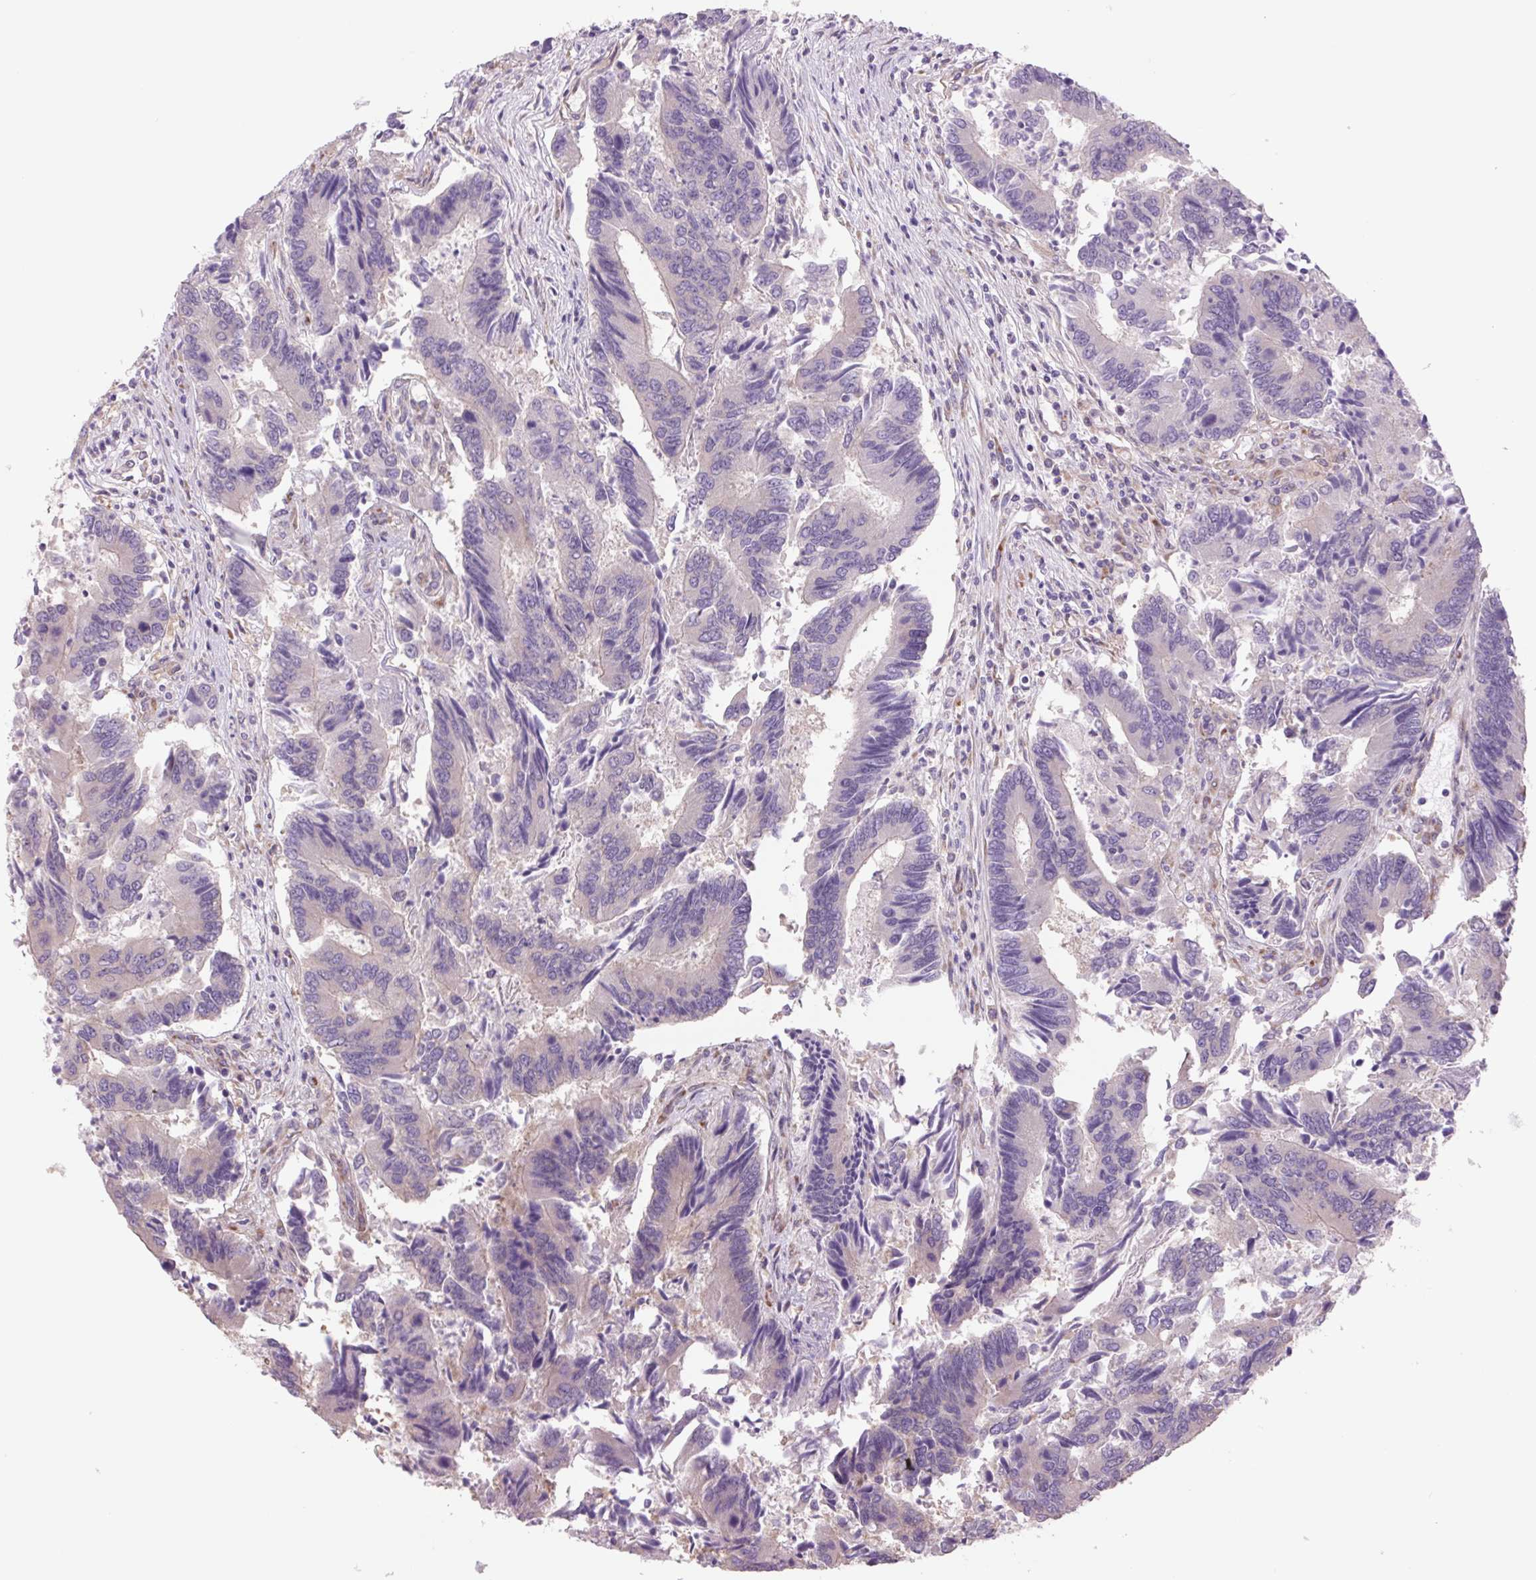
{"staining": {"intensity": "negative", "quantity": "none", "location": "none"}, "tissue": "colorectal cancer", "cell_type": "Tumor cells", "image_type": "cancer", "snomed": [{"axis": "morphology", "description": "Adenocarcinoma, NOS"}, {"axis": "topography", "description": "Colon"}], "caption": "Human colorectal cancer (adenocarcinoma) stained for a protein using IHC reveals no expression in tumor cells.", "gene": "PLA2G4A", "patient": {"sex": "female", "age": 67}}